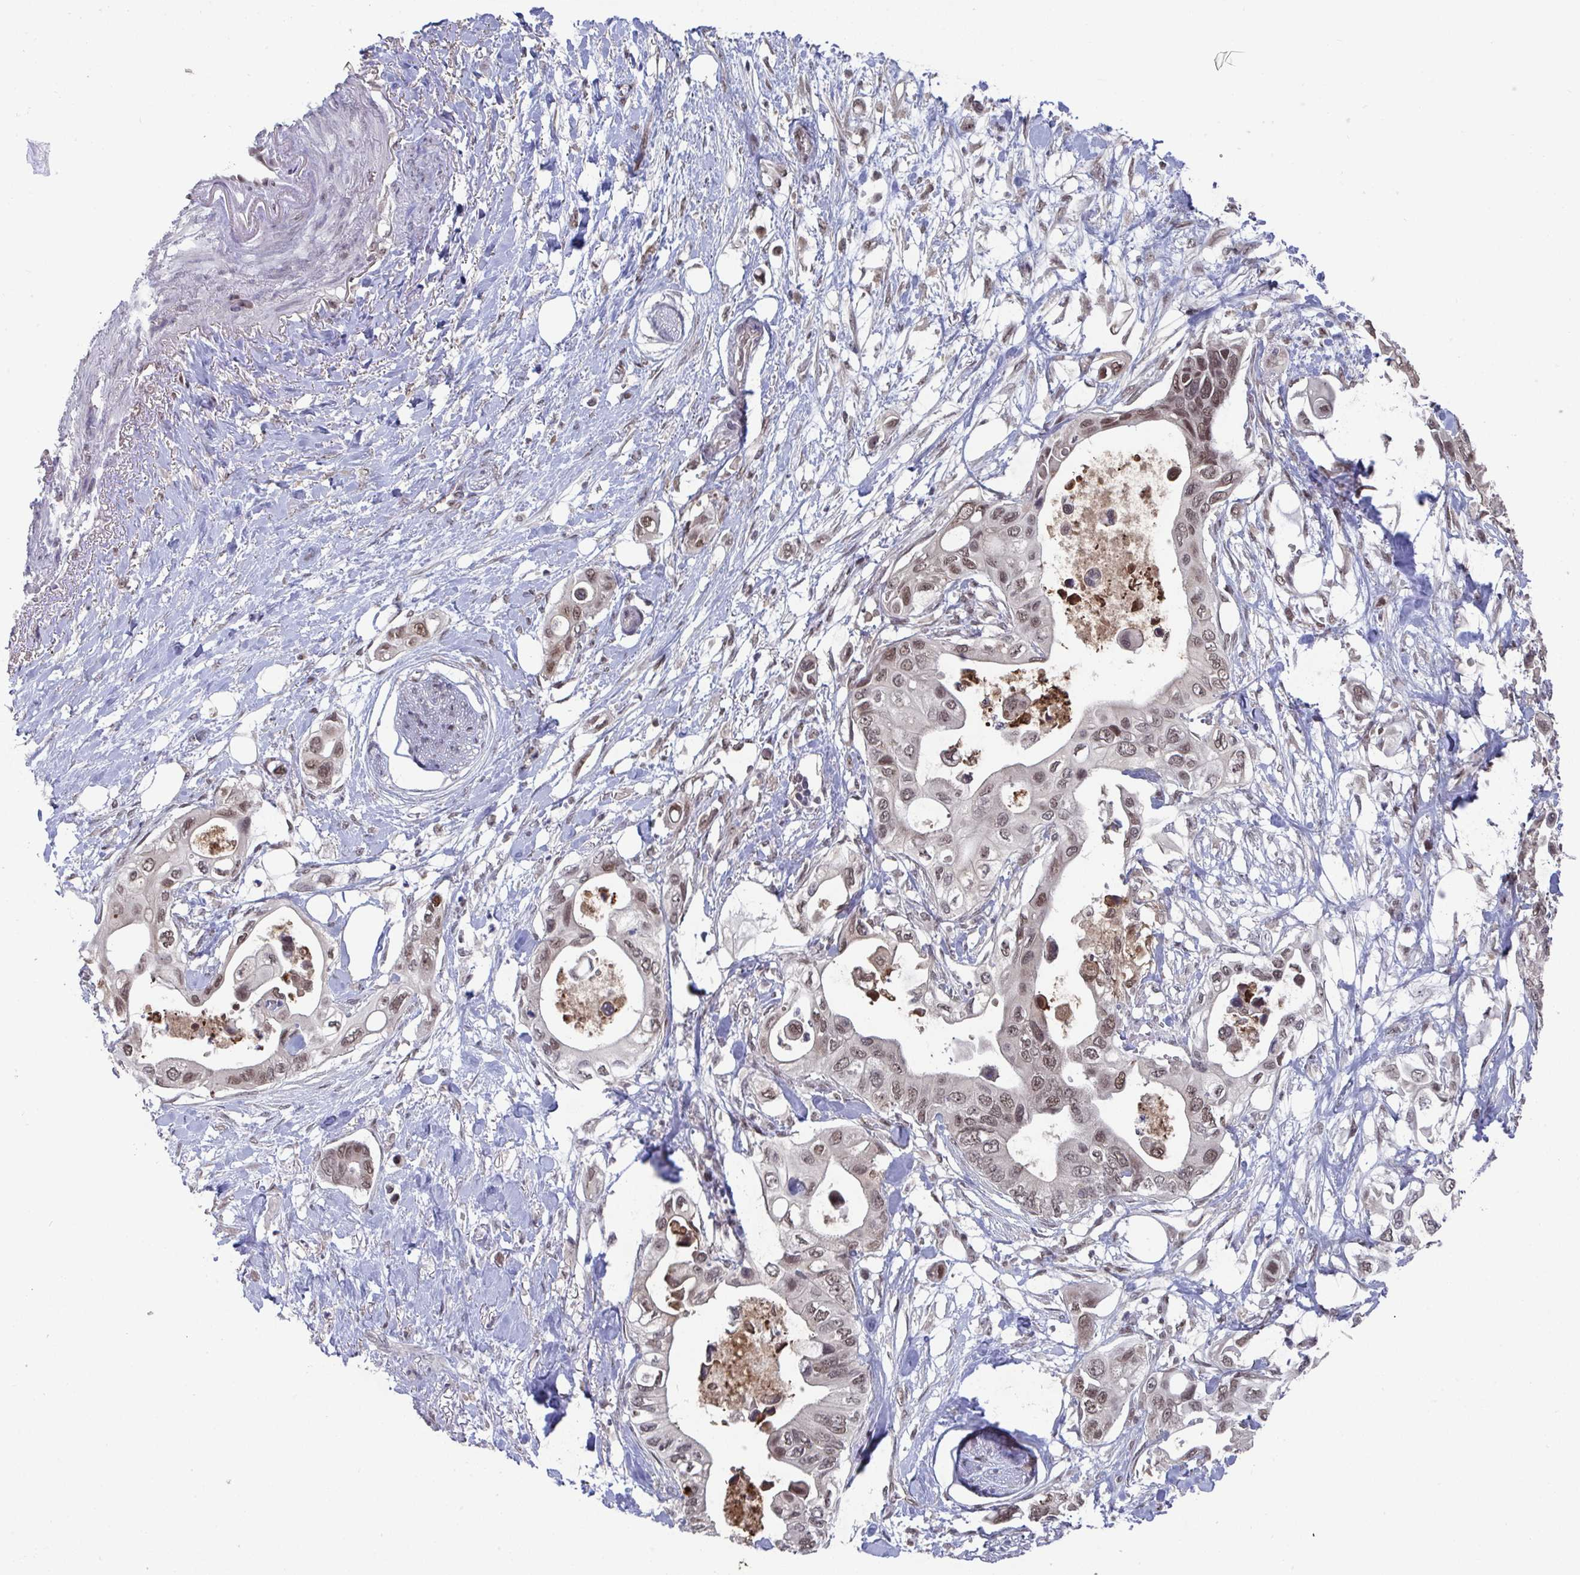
{"staining": {"intensity": "moderate", "quantity": ">75%", "location": "nuclear"}, "tissue": "pancreatic cancer", "cell_type": "Tumor cells", "image_type": "cancer", "snomed": [{"axis": "morphology", "description": "Adenocarcinoma, NOS"}, {"axis": "topography", "description": "Pancreas"}], "caption": "Tumor cells exhibit medium levels of moderate nuclear expression in approximately >75% of cells in pancreatic cancer (adenocarcinoma).", "gene": "JMJD1C", "patient": {"sex": "female", "age": 63}}